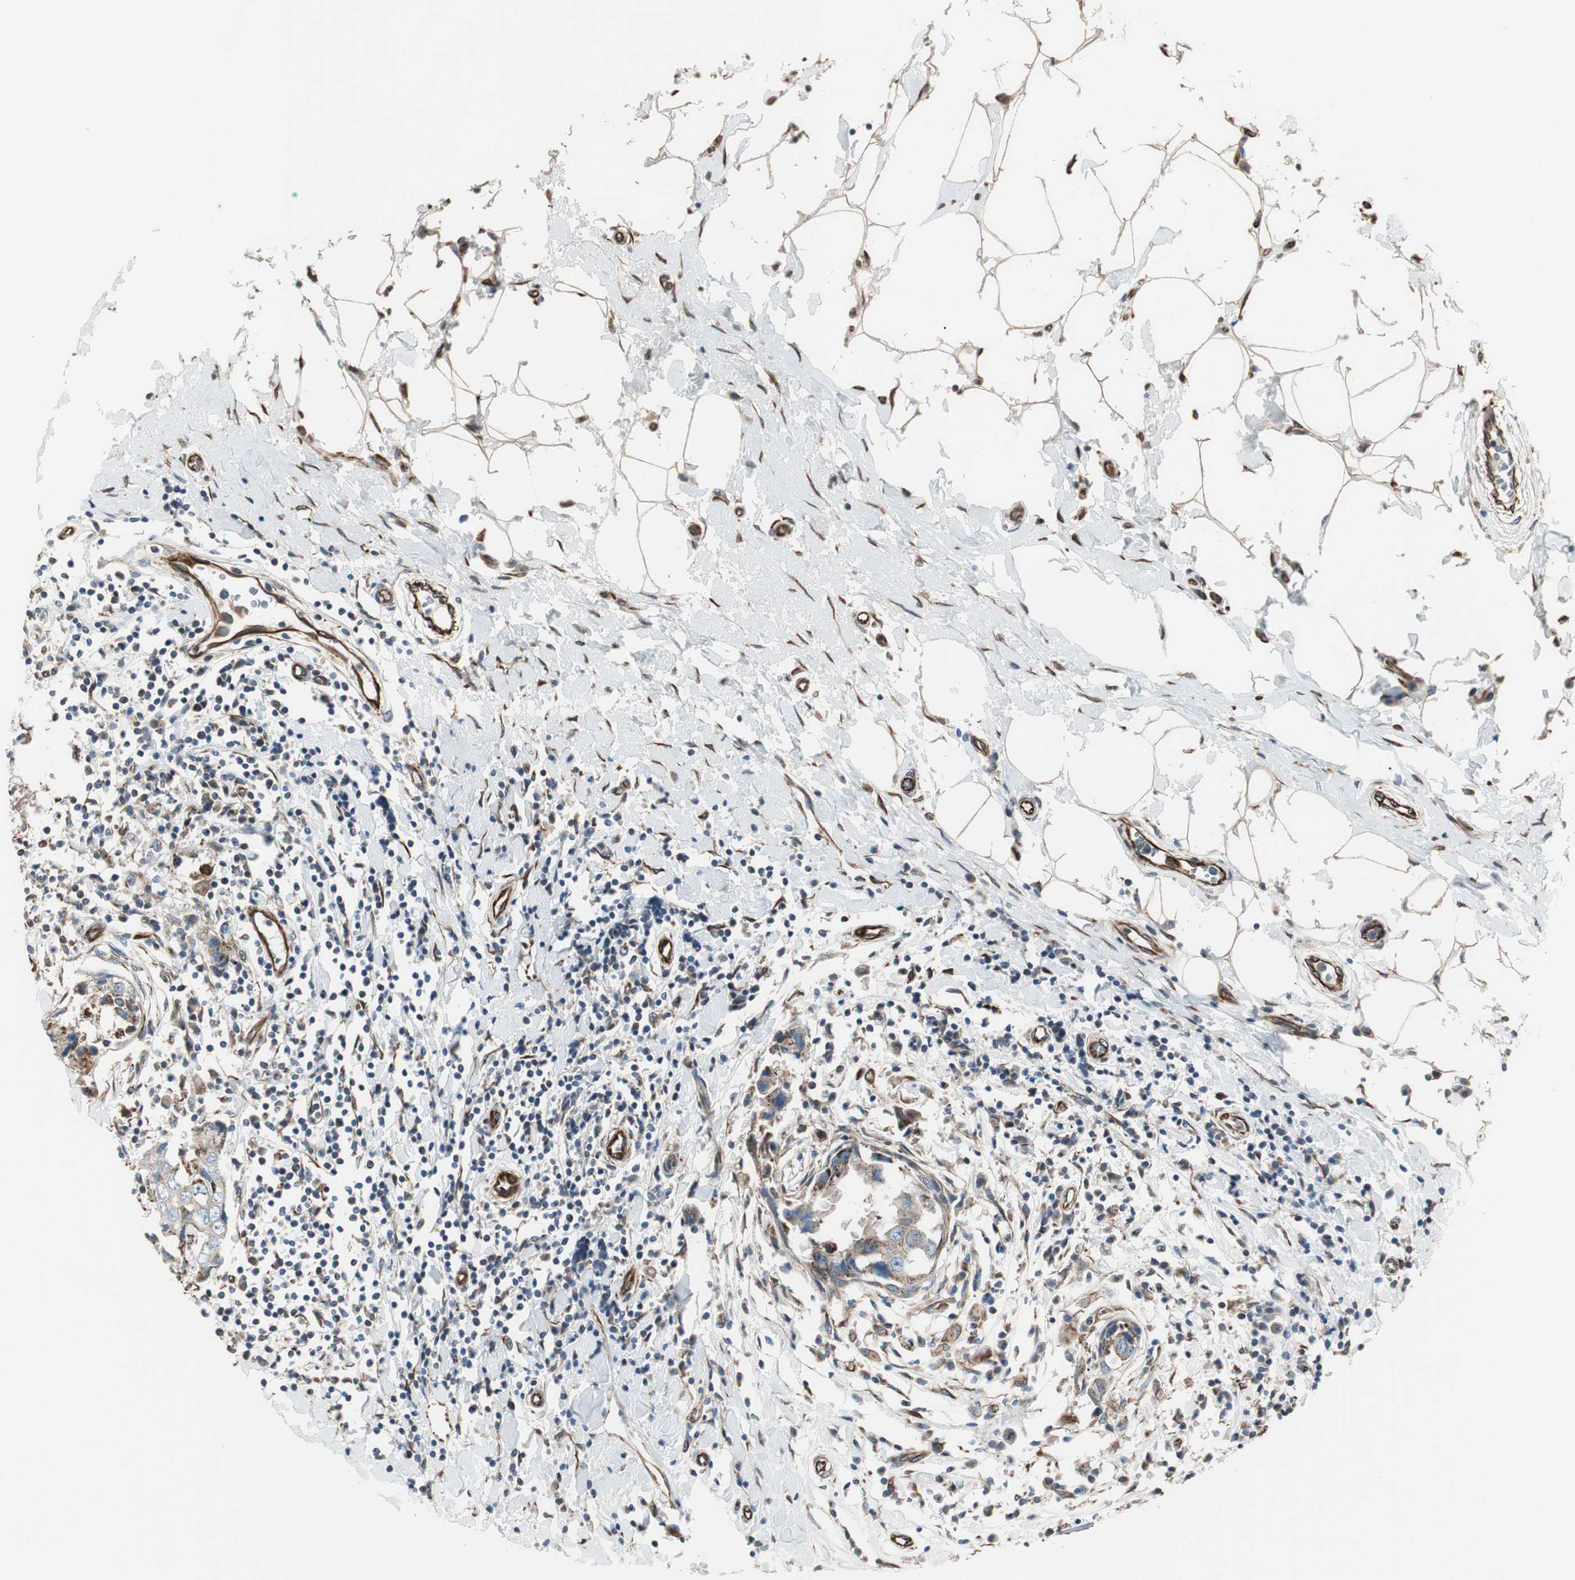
{"staining": {"intensity": "weak", "quantity": ">75%", "location": "cytoplasmic/membranous"}, "tissue": "breast cancer", "cell_type": "Tumor cells", "image_type": "cancer", "snomed": [{"axis": "morphology", "description": "Duct carcinoma"}, {"axis": "topography", "description": "Breast"}], "caption": "Immunohistochemical staining of human breast cancer (invasive ductal carcinoma) shows weak cytoplasmic/membranous protein staining in about >75% of tumor cells.", "gene": "SRCIN1", "patient": {"sex": "female", "age": 27}}